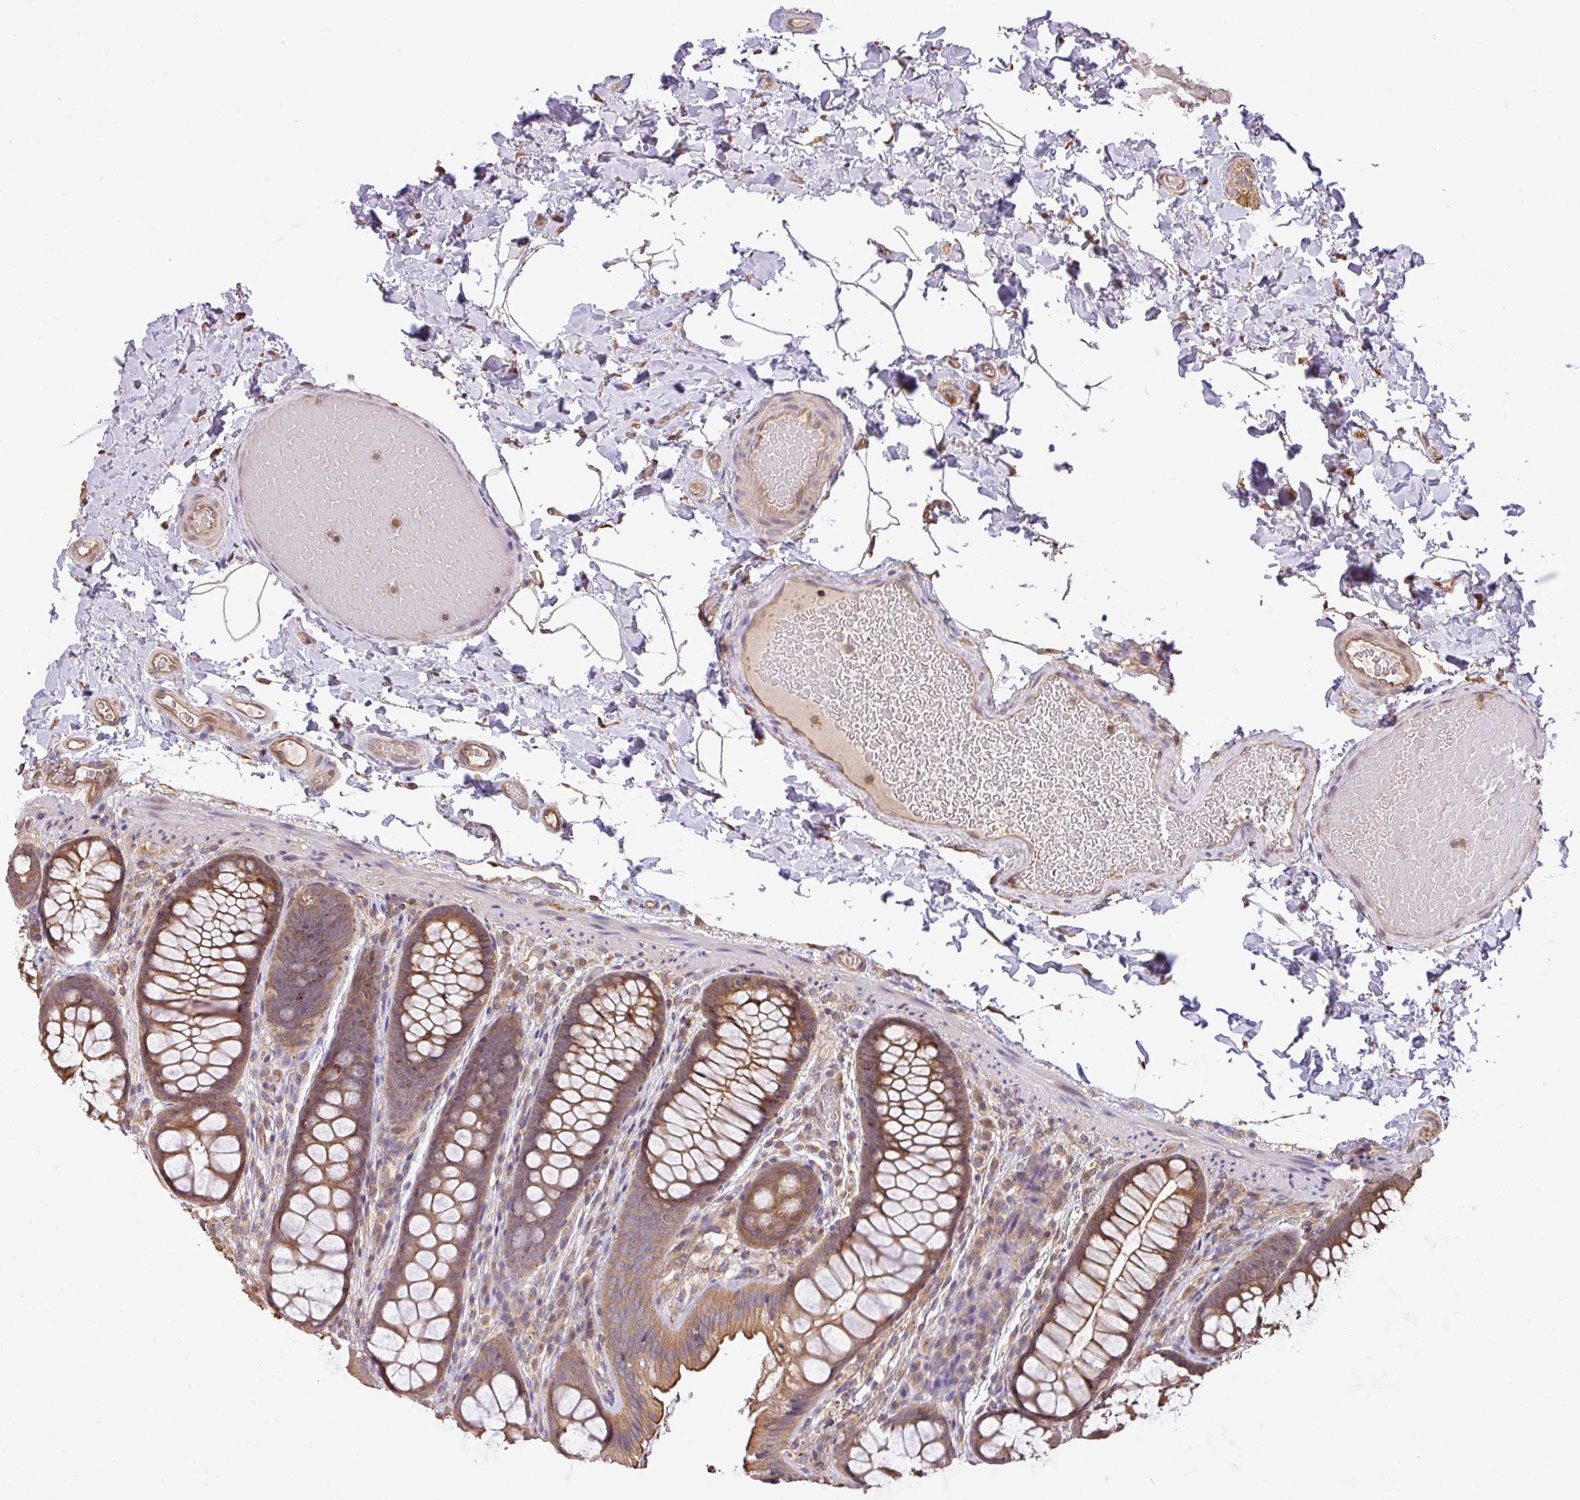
{"staining": {"intensity": "weak", "quantity": ">75%", "location": "cytoplasmic/membranous"}, "tissue": "colon", "cell_type": "Endothelial cells", "image_type": "normal", "snomed": [{"axis": "morphology", "description": "Normal tissue, NOS"}, {"axis": "topography", "description": "Colon"}], "caption": "Immunohistochemical staining of normal human colon demonstrates low levels of weak cytoplasmic/membranous positivity in approximately >75% of endothelial cells.", "gene": "VENTX", "patient": {"sex": "male", "age": 46}}